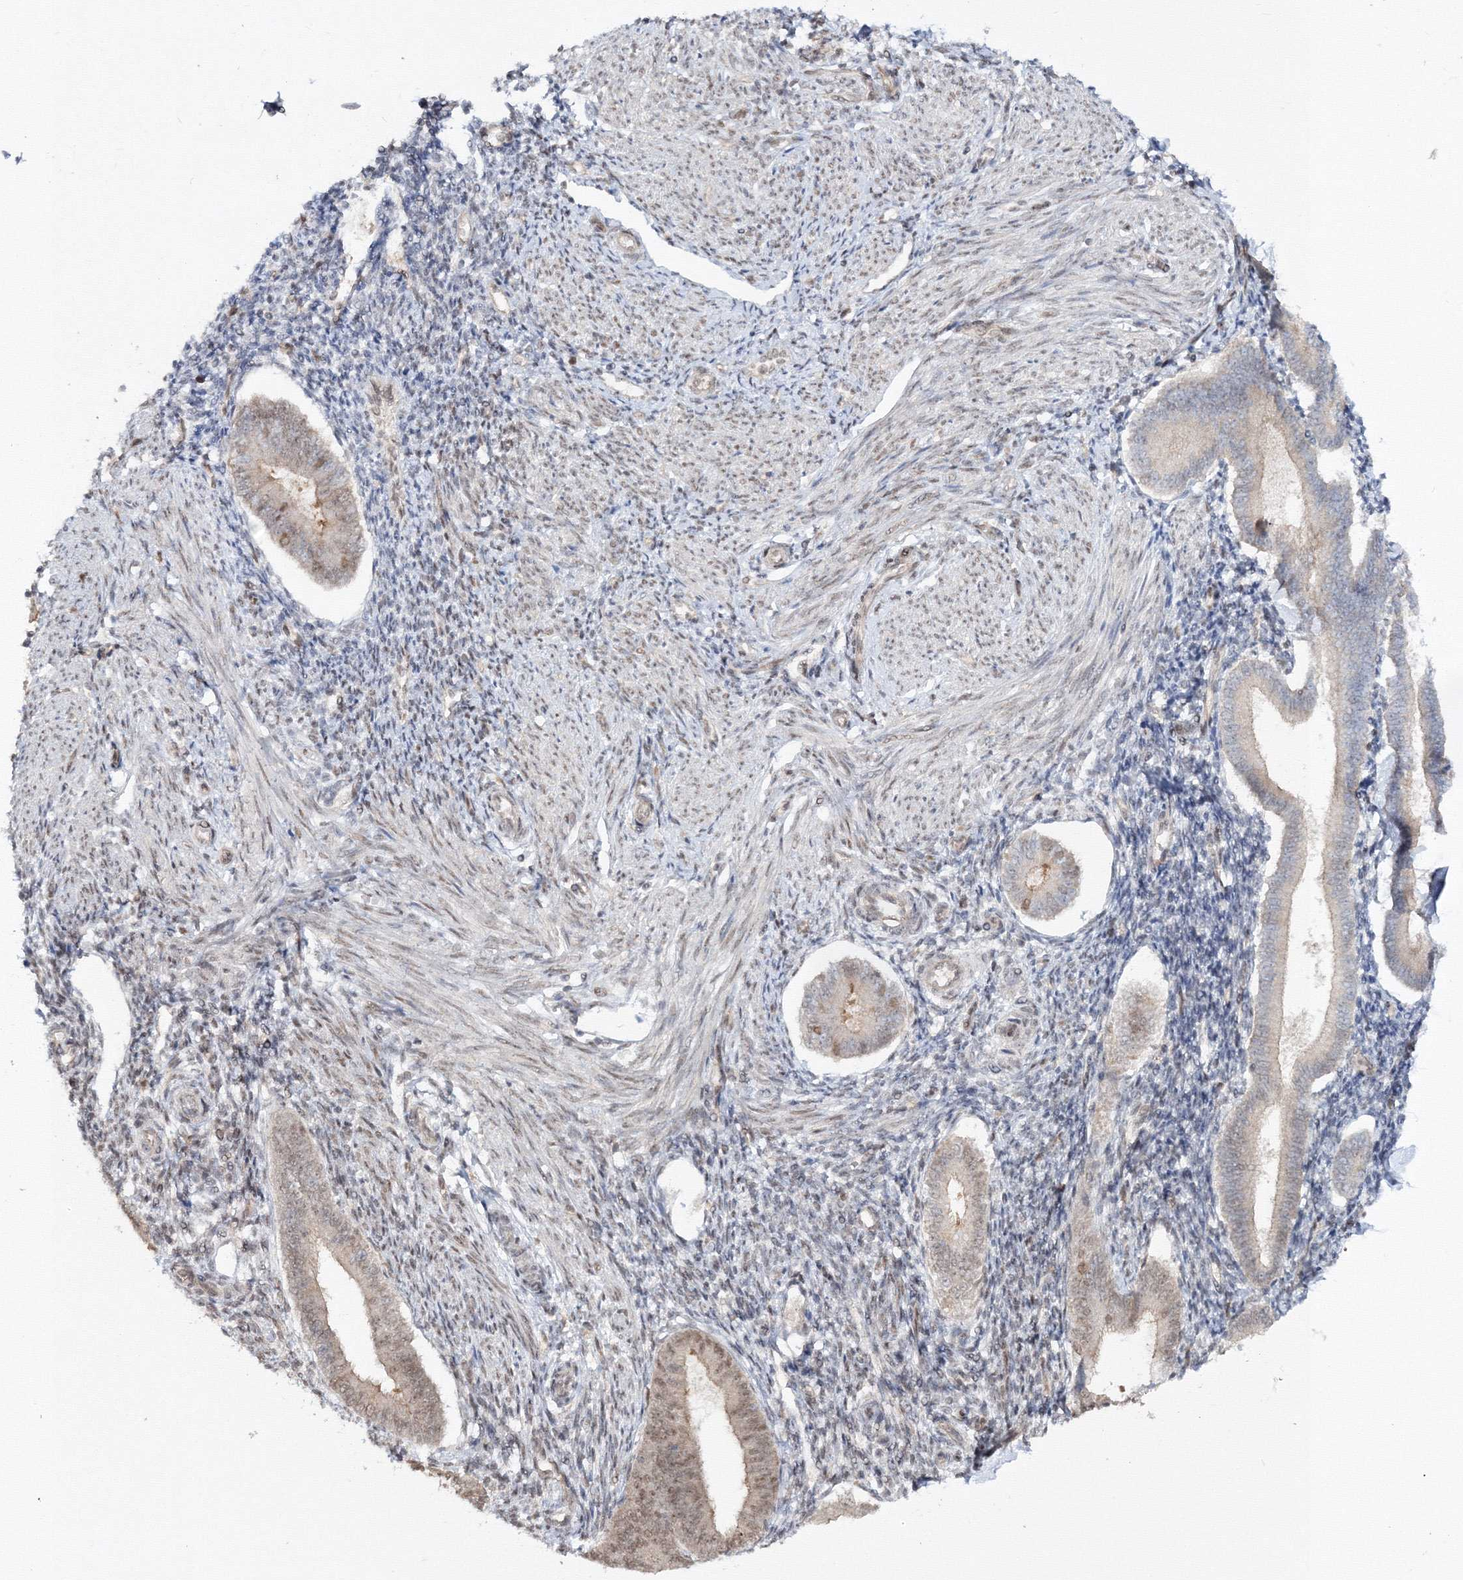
{"staining": {"intensity": "weak", "quantity": "25%-75%", "location": "nuclear"}, "tissue": "endometrium", "cell_type": "Cells in endometrial stroma", "image_type": "normal", "snomed": [{"axis": "morphology", "description": "Normal tissue, NOS"}, {"axis": "topography", "description": "Uterus"}, {"axis": "topography", "description": "Endometrium"}], "caption": "The immunohistochemical stain shows weak nuclear positivity in cells in endometrial stroma of normal endometrium. Using DAB (3,3'-diaminobenzidine) (brown) and hematoxylin (blue) stains, captured at high magnification using brightfield microscopy.", "gene": "ZFAND6", "patient": {"sex": "female", "age": 48}}